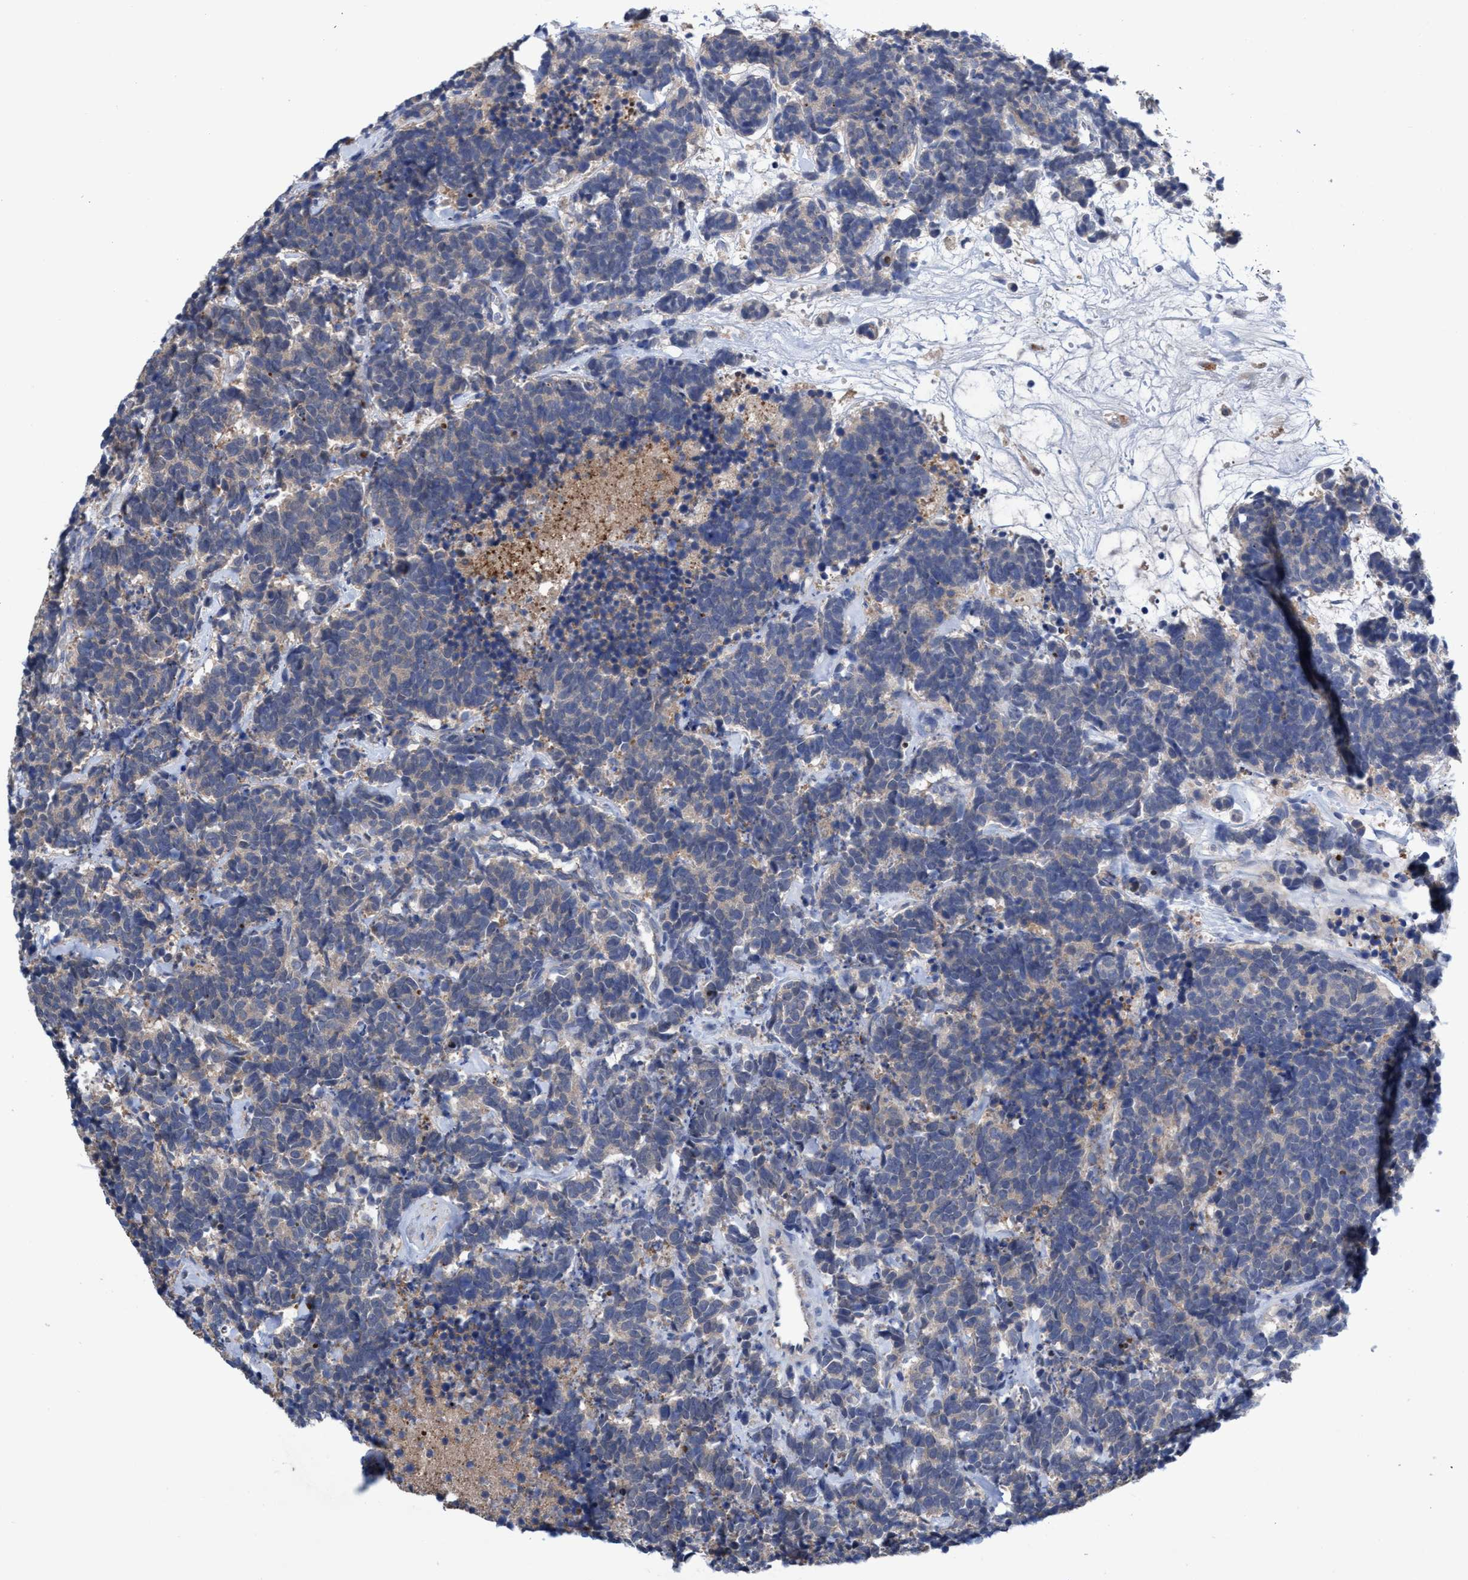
{"staining": {"intensity": "weak", "quantity": "<25%", "location": "cytoplasmic/membranous"}, "tissue": "carcinoid", "cell_type": "Tumor cells", "image_type": "cancer", "snomed": [{"axis": "morphology", "description": "Carcinoma, NOS"}, {"axis": "morphology", "description": "Carcinoid, malignant, NOS"}, {"axis": "topography", "description": "Urinary bladder"}], "caption": "A histopathology image of carcinoid stained for a protein reveals no brown staining in tumor cells. (Brightfield microscopy of DAB (3,3'-diaminobenzidine) immunohistochemistry at high magnification).", "gene": "SVEP1", "patient": {"sex": "male", "age": 57}}